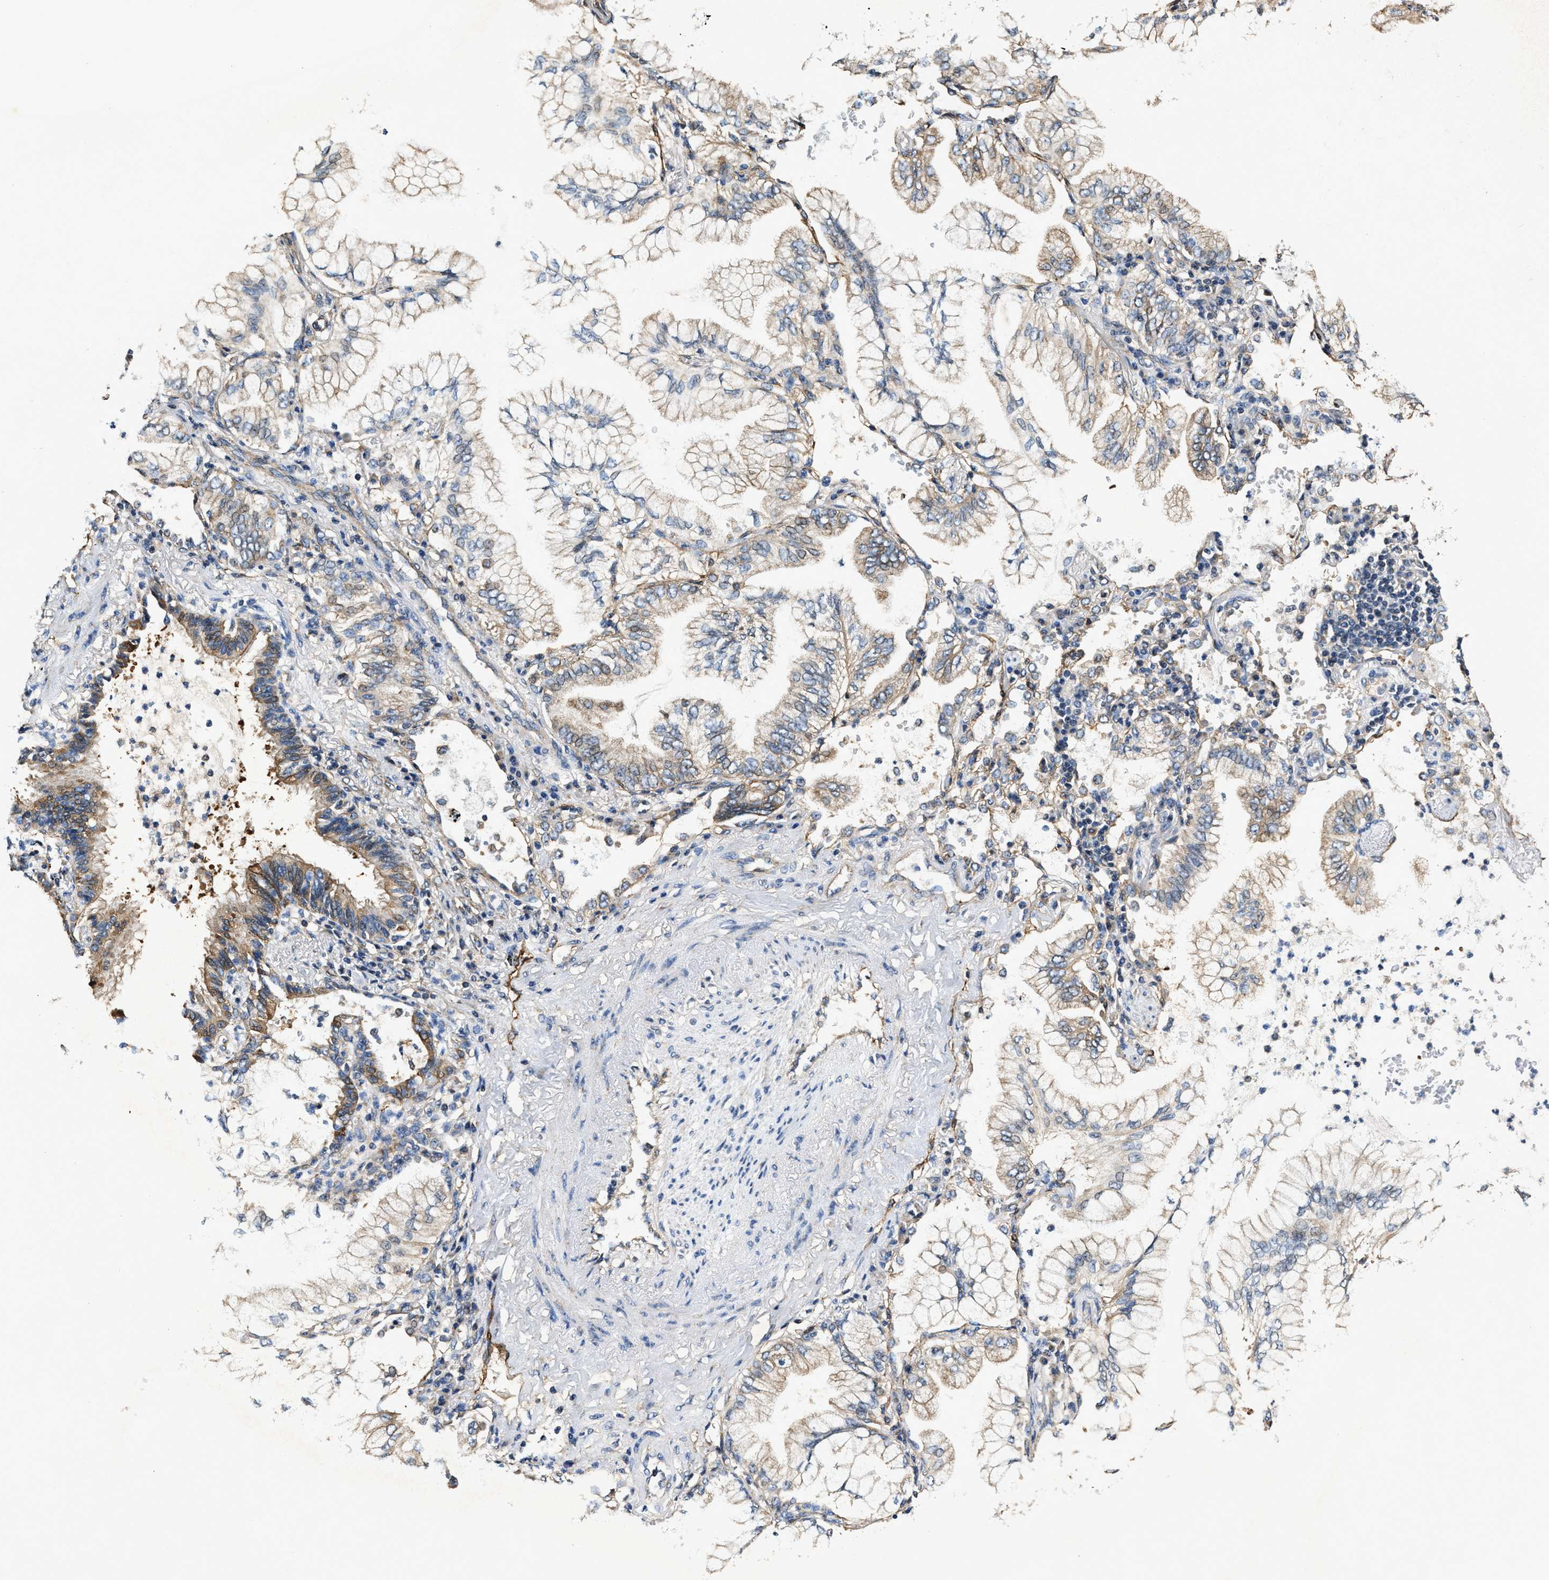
{"staining": {"intensity": "moderate", "quantity": "25%-75%", "location": "cytoplasmic/membranous"}, "tissue": "lung cancer", "cell_type": "Tumor cells", "image_type": "cancer", "snomed": [{"axis": "morphology", "description": "Adenocarcinoma, NOS"}, {"axis": "topography", "description": "Lung"}], "caption": "Tumor cells exhibit medium levels of moderate cytoplasmic/membranous staining in approximately 25%-75% of cells in human lung adenocarcinoma. (DAB = brown stain, brightfield microscopy at high magnification).", "gene": "GFRA3", "patient": {"sex": "female", "age": 70}}